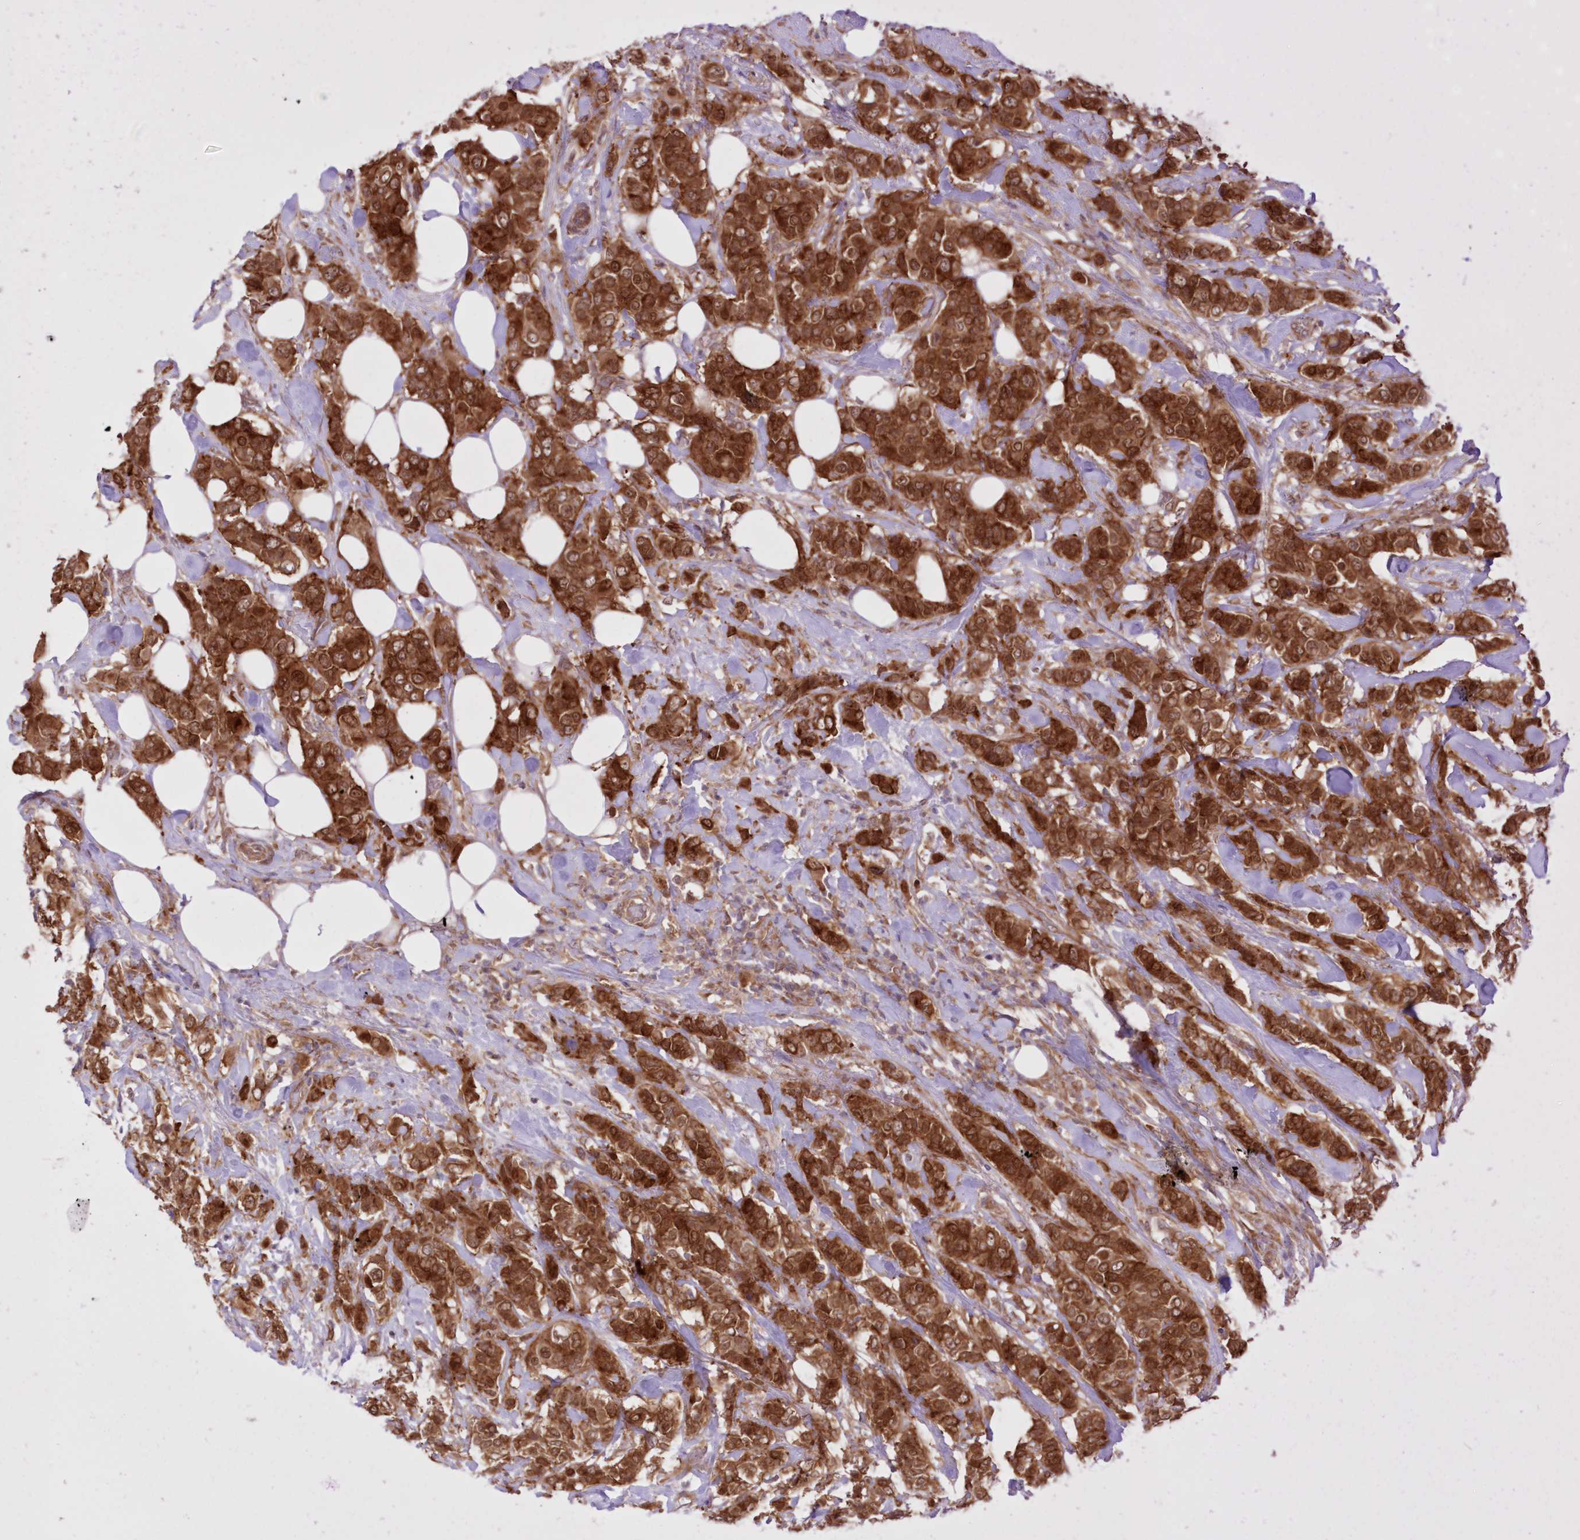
{"staining": {"intensity": "strong", "quantity": ">75%", "location": "cytoplasmic/membranous"}, "tissue": "breast cancer", "cell_type": "Tumor cells", "image_type": "cancer", "snomed": [{"axis": "morphology", "description": "Lobular carcinoma"}, {"axis": "topography", "description": "Breast"}], "caption": "Approximately >75% of tumor cells in breast cancer show strong cytoplasmic/membranous protein staining as visualized by brown immunohistochemical staining.", "gene": "RNPEP", "patient": {"sex": "female", "age": 51}}